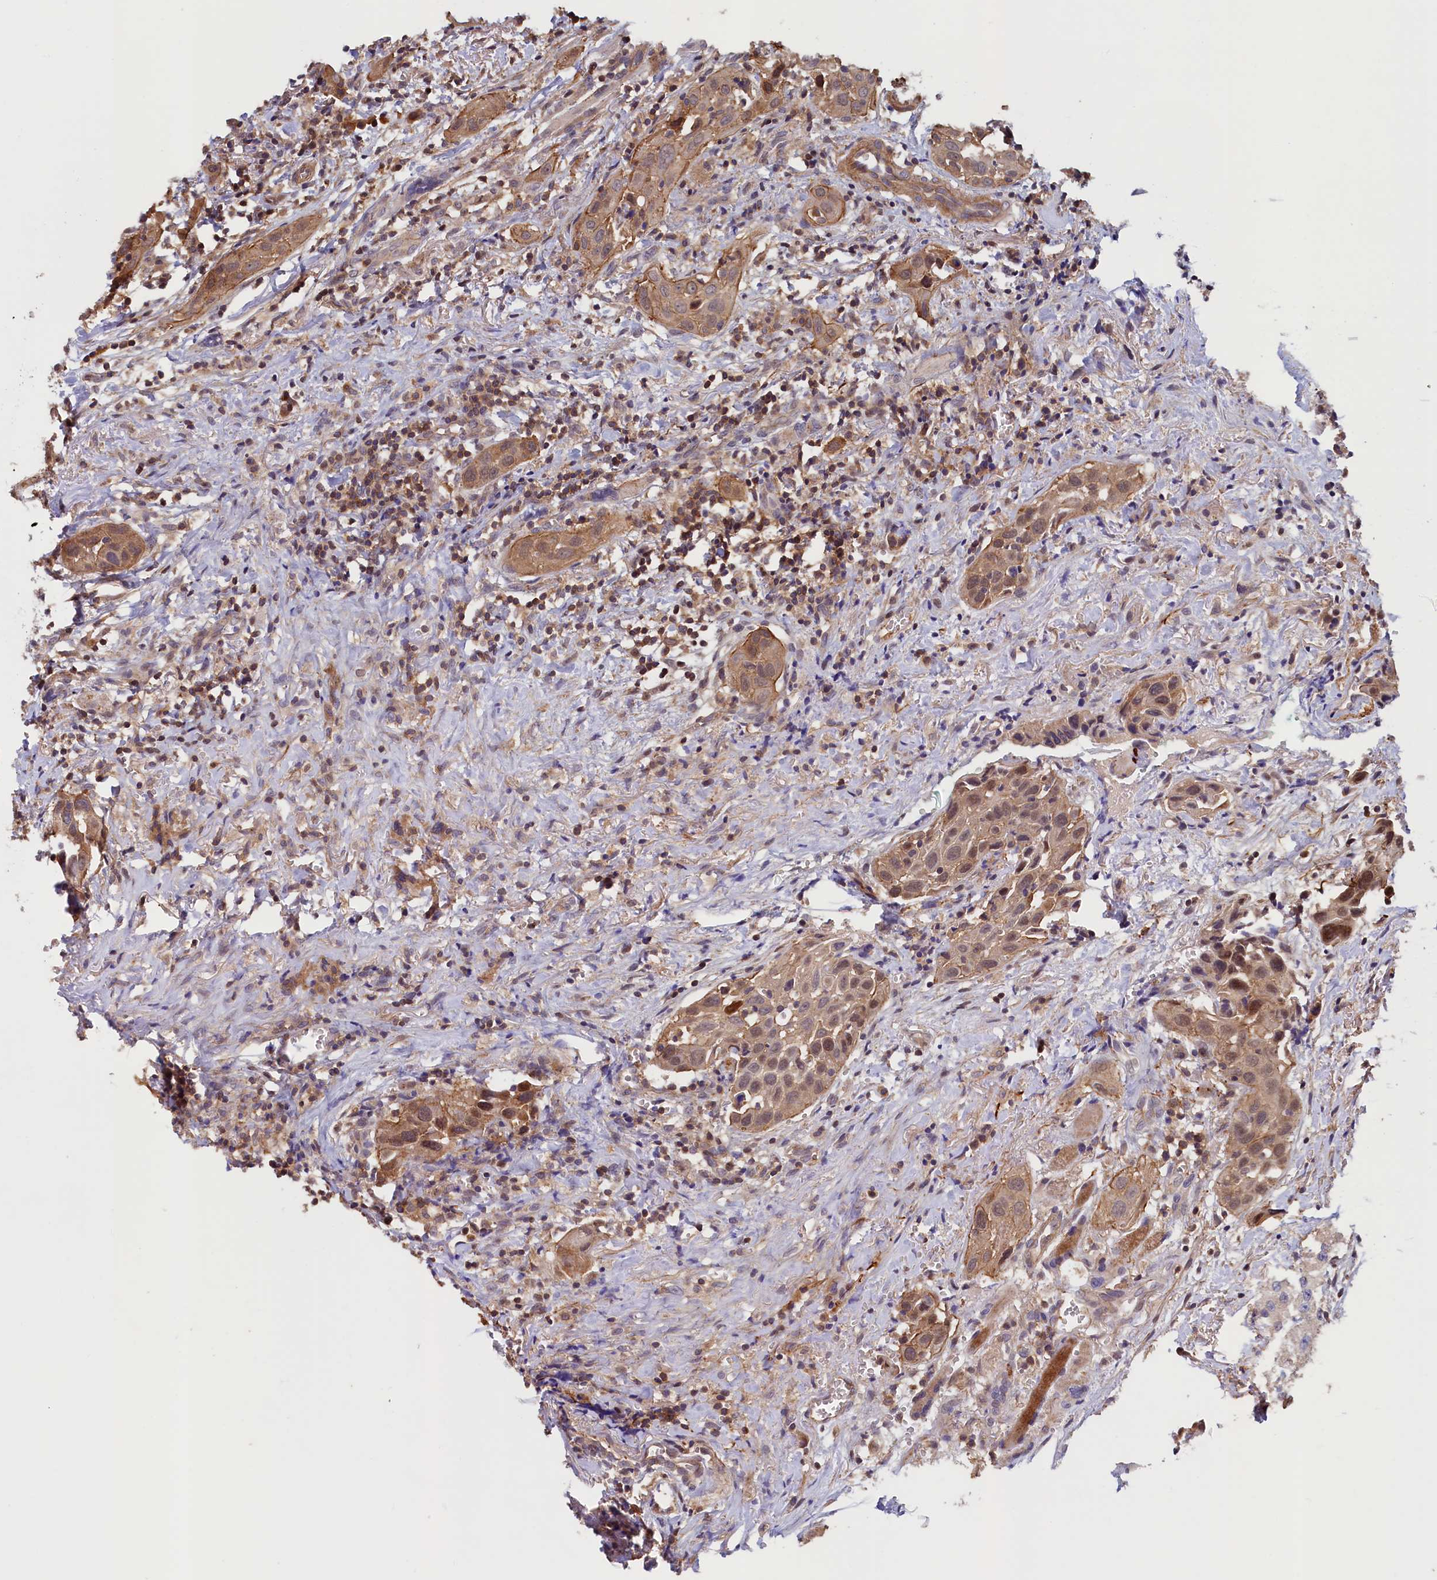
{"staining": {"intensity": "moderate", "quantity": ">75%", "location": "cytoplasmic/membranous,nuclear"}, "tissue": "head and neck cancer", "cell_type": "Tumor cells", "image_type": "cancer", "snomed": [{"axis": "morphology", "description": "Squamous cell carcinoma, NOS"}, {"axis": "topography", "description": "Oral tissue"}, {"axis": "topography", "description": "Head-Neck"}], "caption": "Brown immunohistochemical staining in head and neck squamous cell carcinoma displays moderate cytoplasmic/membranous and nuclear staining in approximately >75% of tumor cells. (brown staining indicates protein expression, while blue staining denotes nuclei).", "gene": "DUOXA1", "patient": {"sex": "female", "age": 50}}